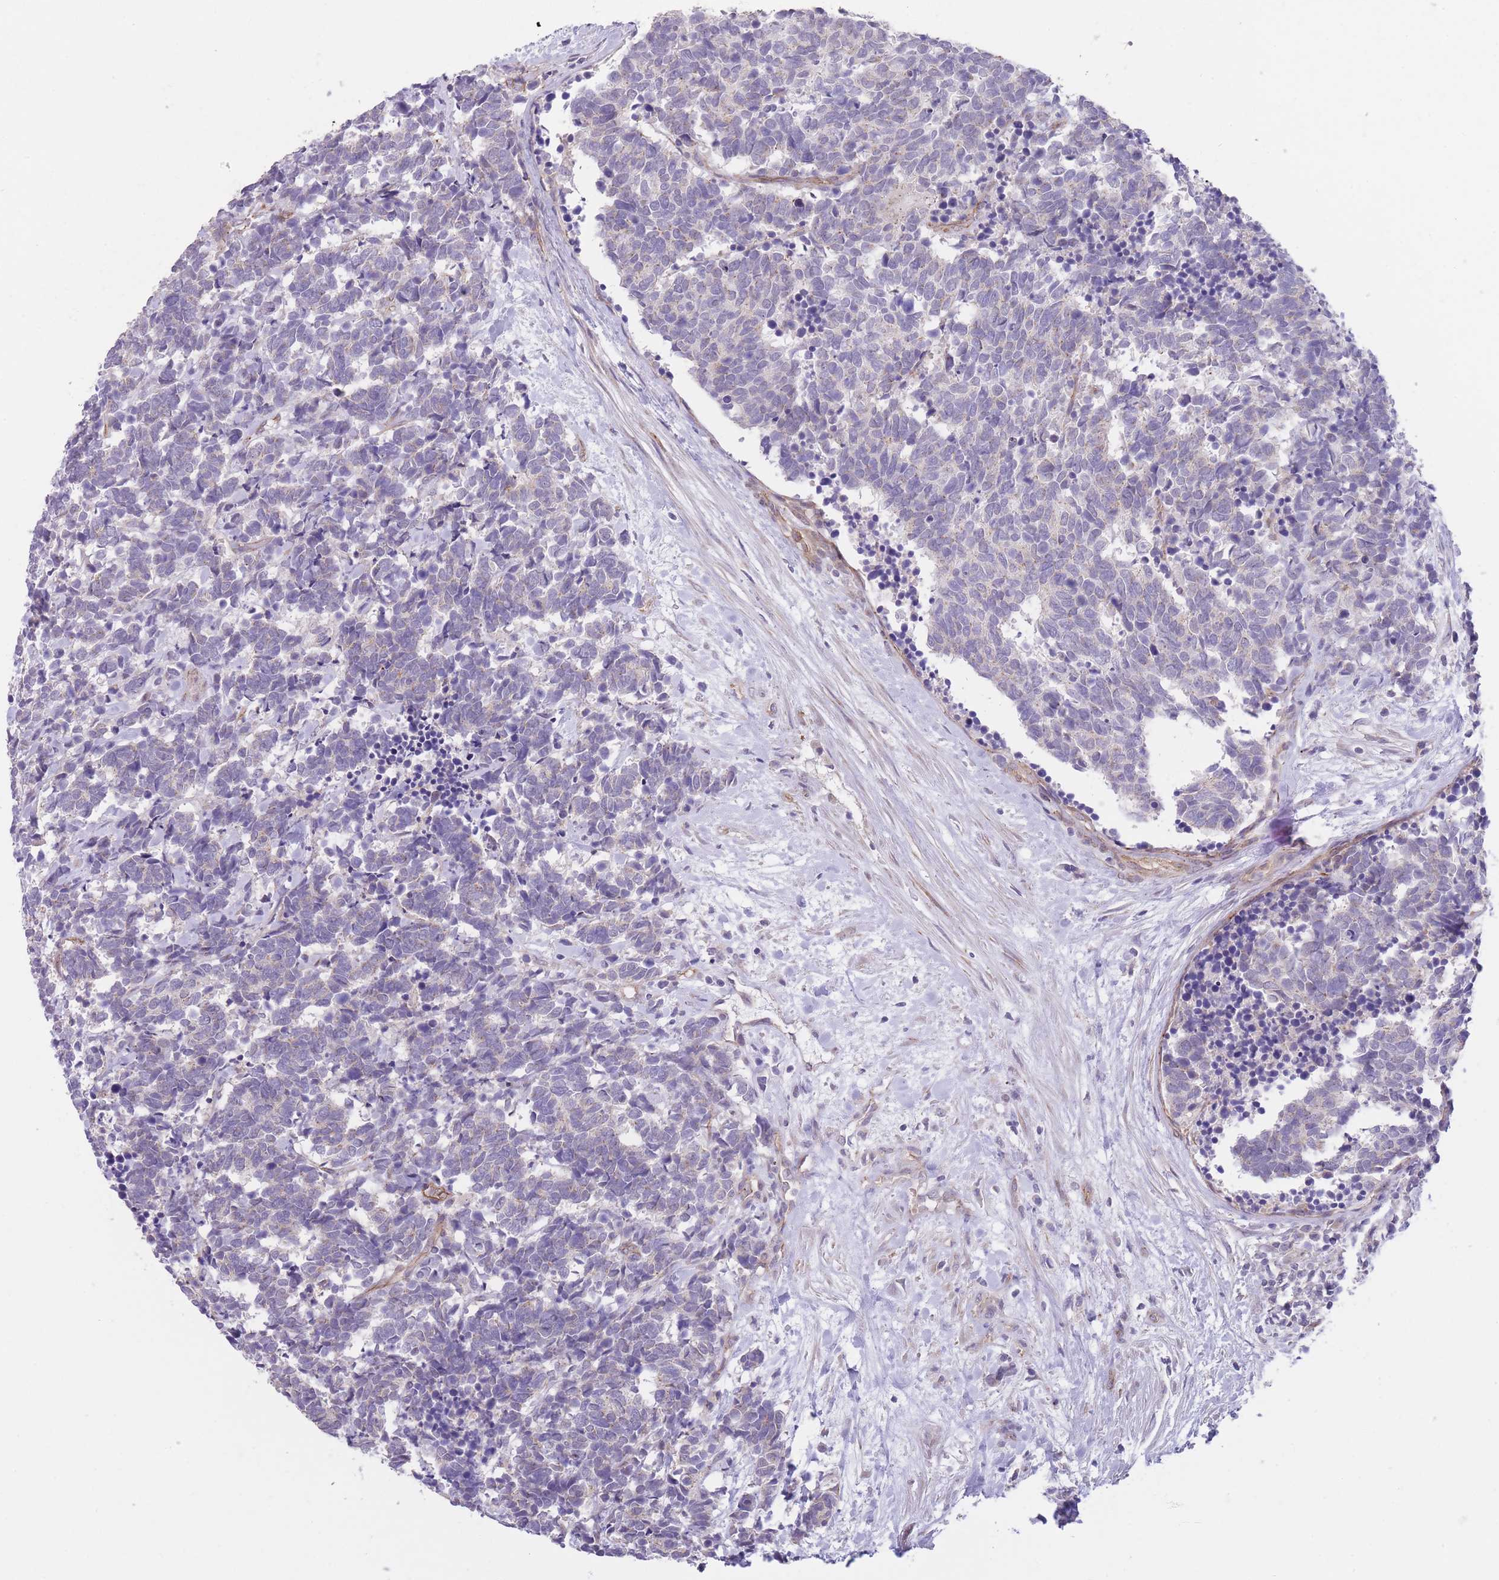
{"staining": {"intensity": "negative", "quantity": "none", "location": "none"}, "tissue": "carcinoid", "cell_type": "Tumor cells", "image_type": "cancer", "snomed": [{"axis": "morphology", "description": "Carcinoma, NOS"}, {"axis": "morphology", "description": "Carcinoid, malignant, NOS"}, {"axis": "topography", "description": "Prostate"}], "caption": "A high-resolution image shows immunohistochemistry (IHC) staining of carcinoid, which demonstrates no significant staining in tumor cells. (Stains: DAB (3,3'-diaminobenzidine) immunohistochemistry with hematoxylin counter stain, Microscopy: brightfield microscopy at high magnification).", "gene": "QTRT1", "patient": {"sex": "male", "age": 57}}